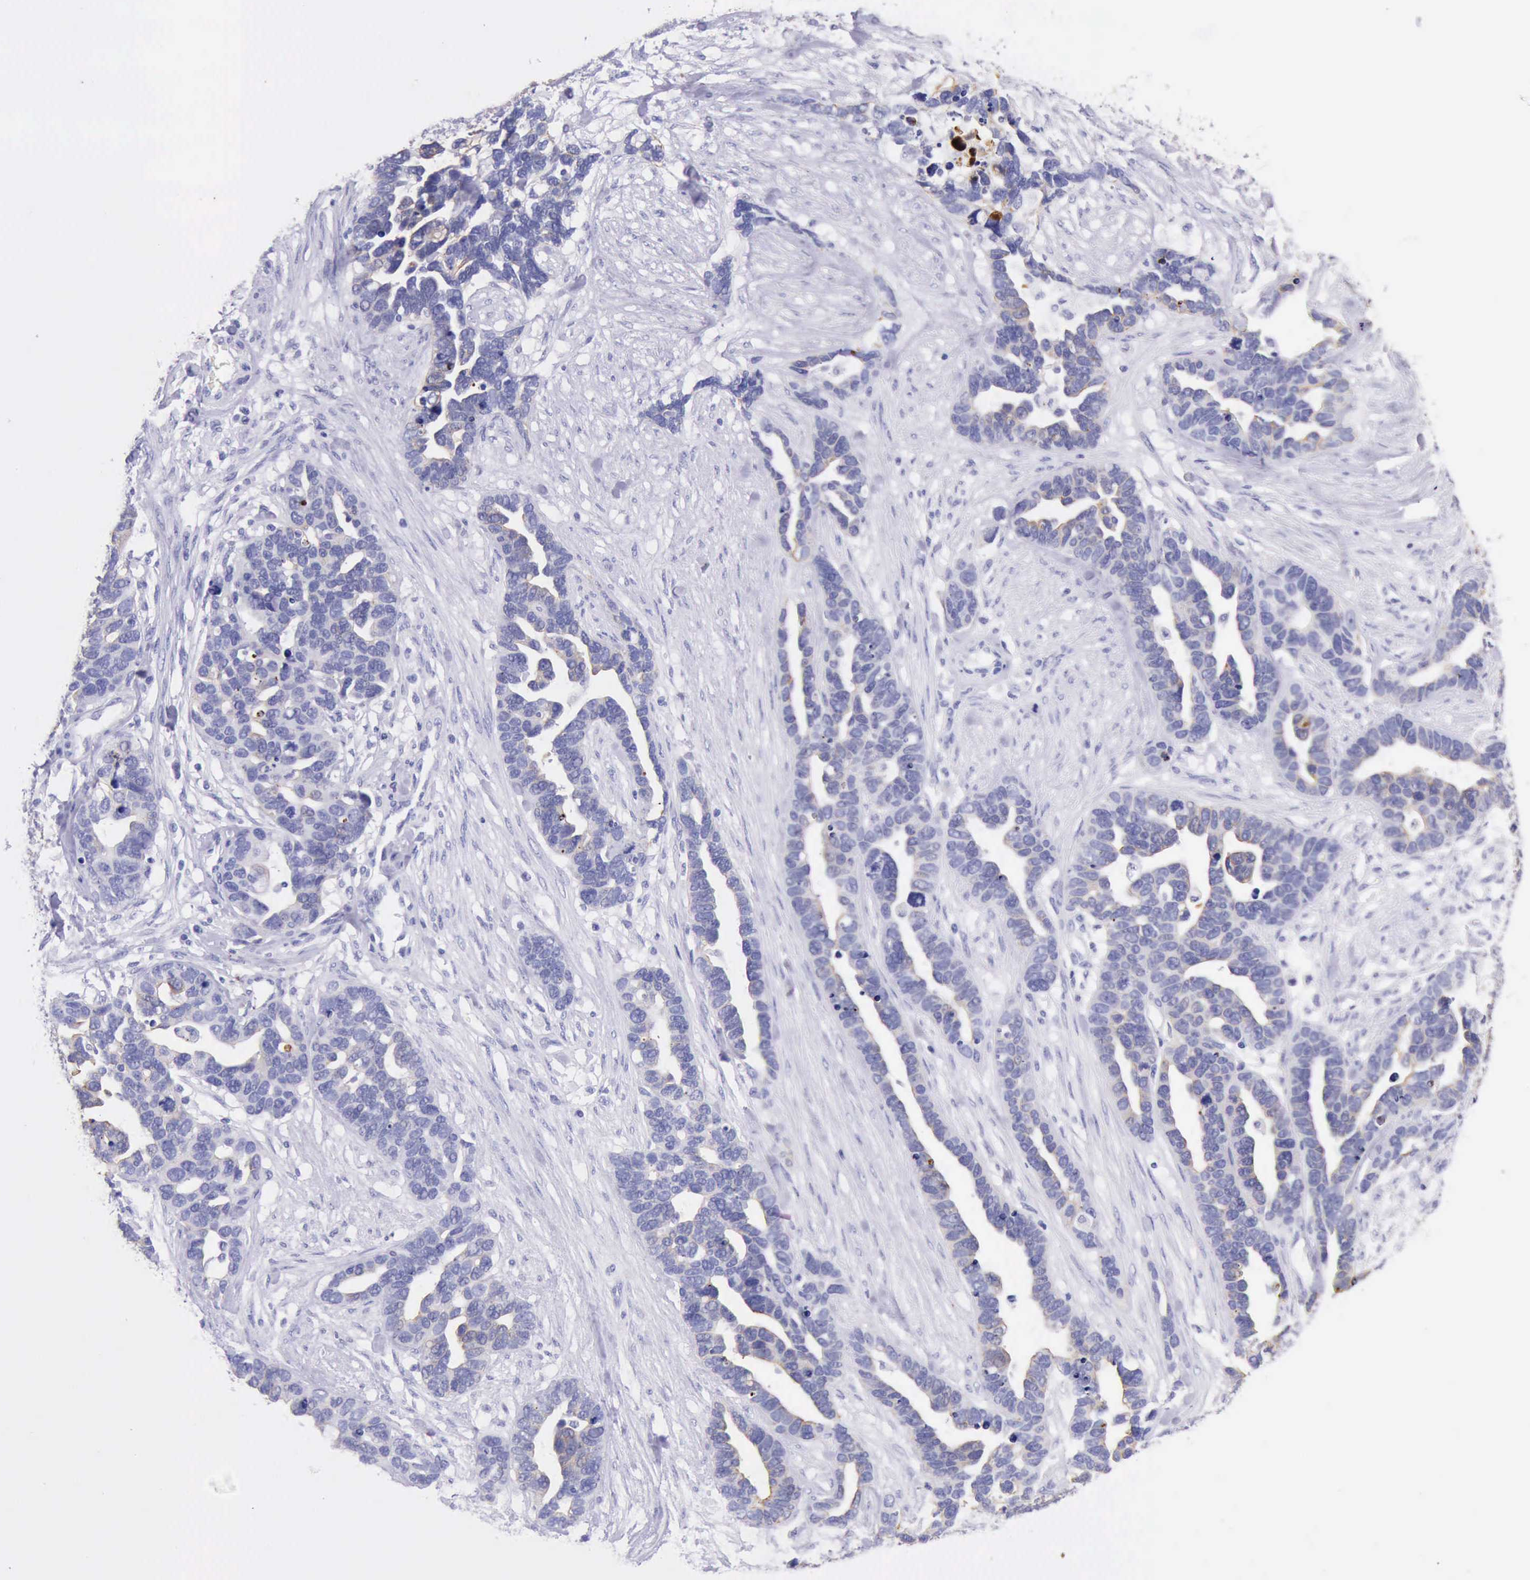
{"staining": {"intensity": "weak", "quantity": "<25%", "location": "cytoplasmic/membranous"}, "tissue": "ovarian cancer", "cell_type": "Tumor cells", "image_type": "cancer", "snomed": [{"axis": "morphology", "description": "Cystadenocarcinoma, serous, NOS"}, {"axis": "topography", "description": "Ovary"}], "caption": "High magnification brightfield microscopy of ovarian serous cystadenocarcinoma stained with DAB (3,3'-diaminobenzidine) (brown) and counterstained with hematoxylin (blue): tumor cells show no significant expression.", "gene": "KRT8", "patient": {"sex": "female", "age": 54}}